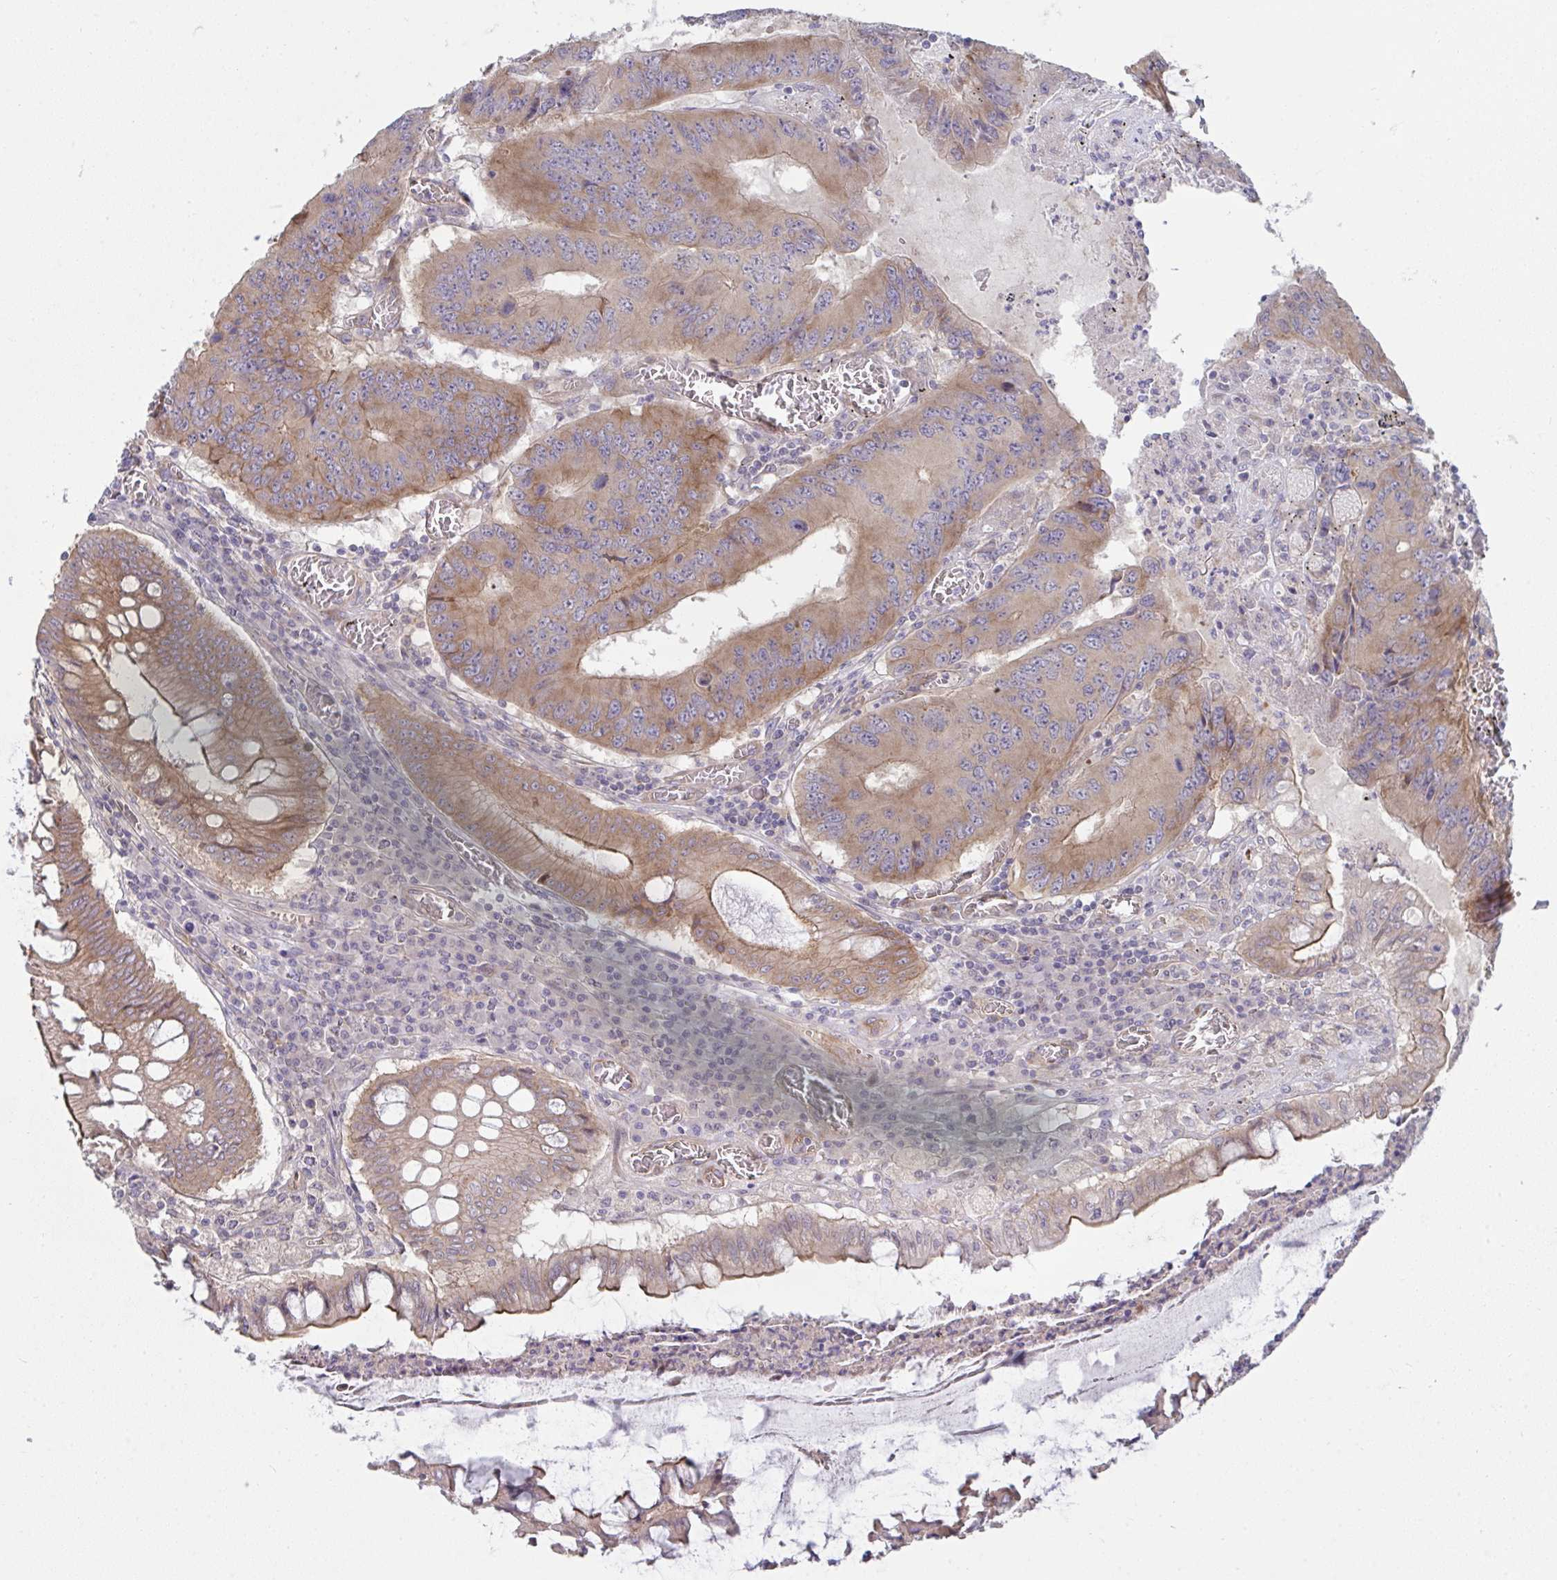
{"staining": {"intensity": "moderate", "quantity": ">75%", "location": "cytoplasmic/membranous"}, "tissue": "colorectal cancer", "cell_type": "Tumor cells", "image_type": "cancer", "snomed": [{"axis": "morphology", "description": "Adenocarcinoma, NOS"}, {"axis": "topography", "description": "Colon"}], "caption": "This is an image of IHC staining of colorectal cancer, which shows moderate staining in the cytoplasmic/membranous of tumor cells.", "gene": "CASP9", "patient": {"sex": "male", "age": 53}}